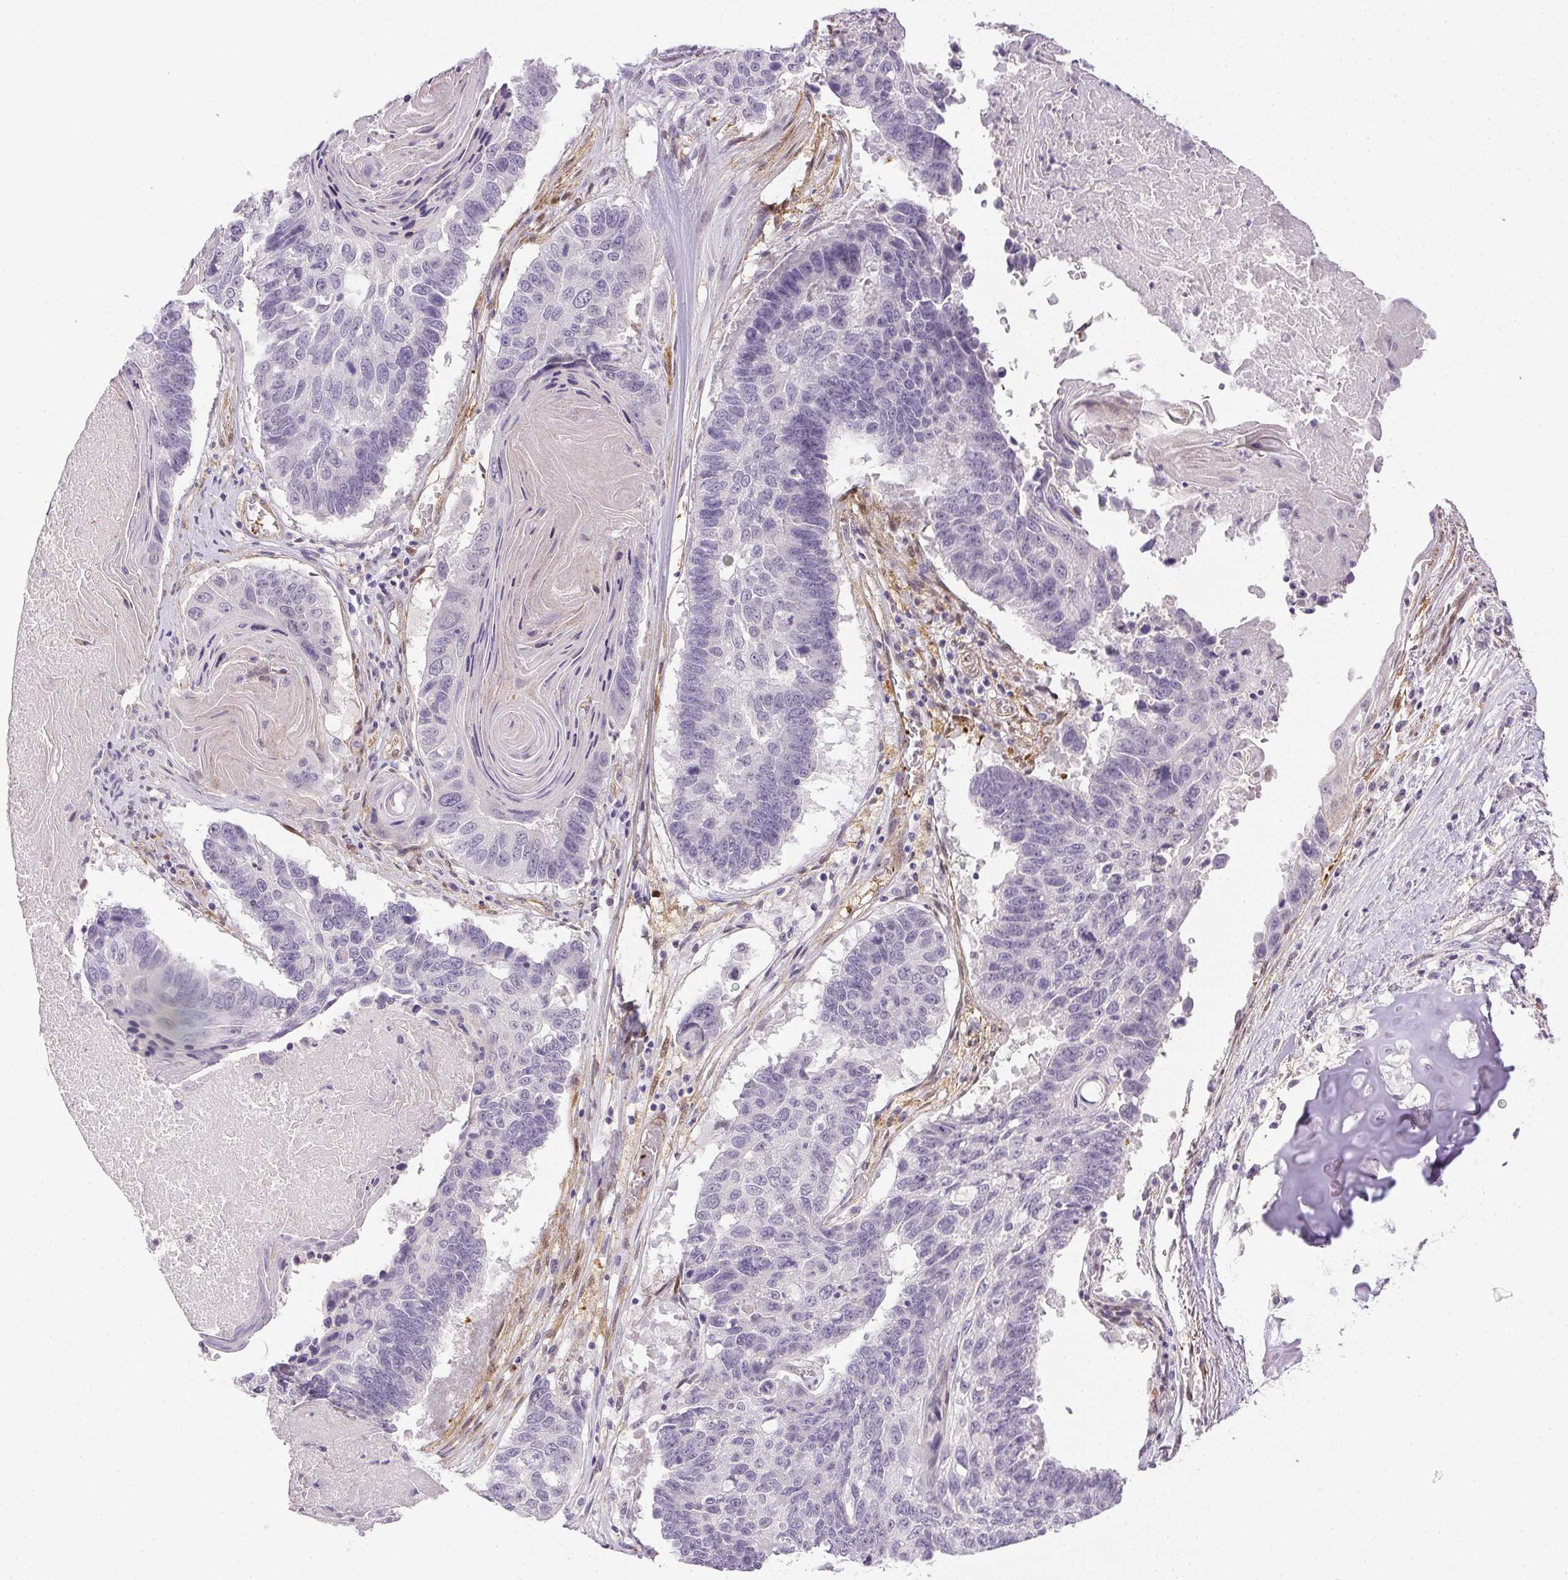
{"staining": {"intensity": "negative", "quantity": "none", "location": "none"}, "tissue": "lung cancer", "cell_type": "Tumor cells", "image_type": "cancer", "snomed": [{"axis": "morphology", "description": "Squamous cell carcinoma, NOS"}, {"axis": "topography", "description": "Lung"}], "caption": "Squamous cell carcinoma (lung) stained for a protein using immunohistochemistry exhibits no staining tumor cells.", "gene": "PRL", "patient": {"sex": "male", "age": 73}}